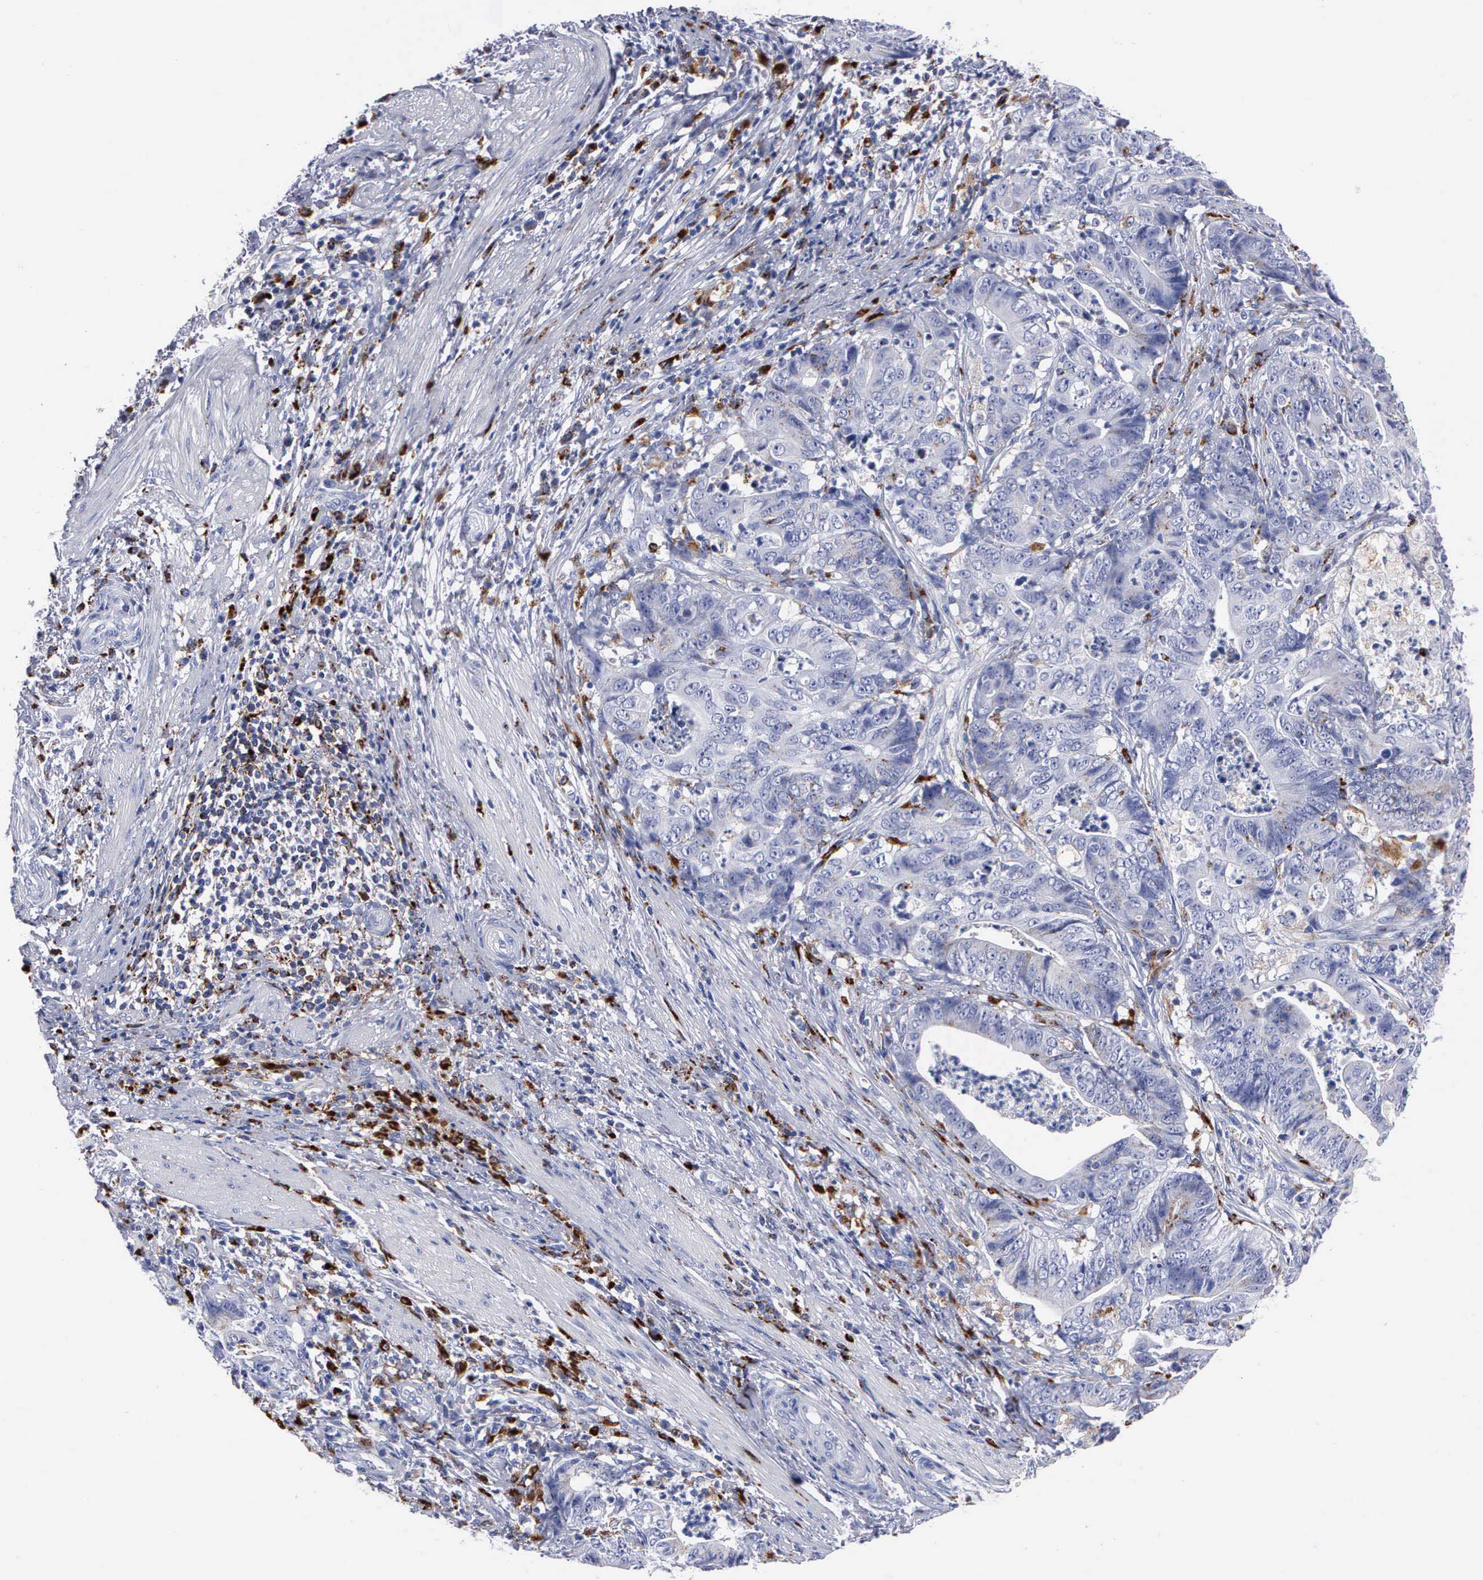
{"staining": {"intensity": "moderate", "quantity": "<25%", "location": "cytoplasmic/membranous"}, "tissue": "stomach cancer", "cell_type": "Tumor cells", "image_type": "cancer", "snomed": [{"axis": "morphology", "description": "Adenocarcinoma, NOS"}, {"axis": "topography", "description": "Stomach, lower"}], "caption": "A photomicrograph of human stomach adenocarcinoma stained for a protein reveals moderate cytoplasmic/membranous brown staining in tumor cells. The protein is shown in brown color, while the nuclei are stained blue.", "gene": "CTSH", "patient": {"sex": "female", "age": 86}}